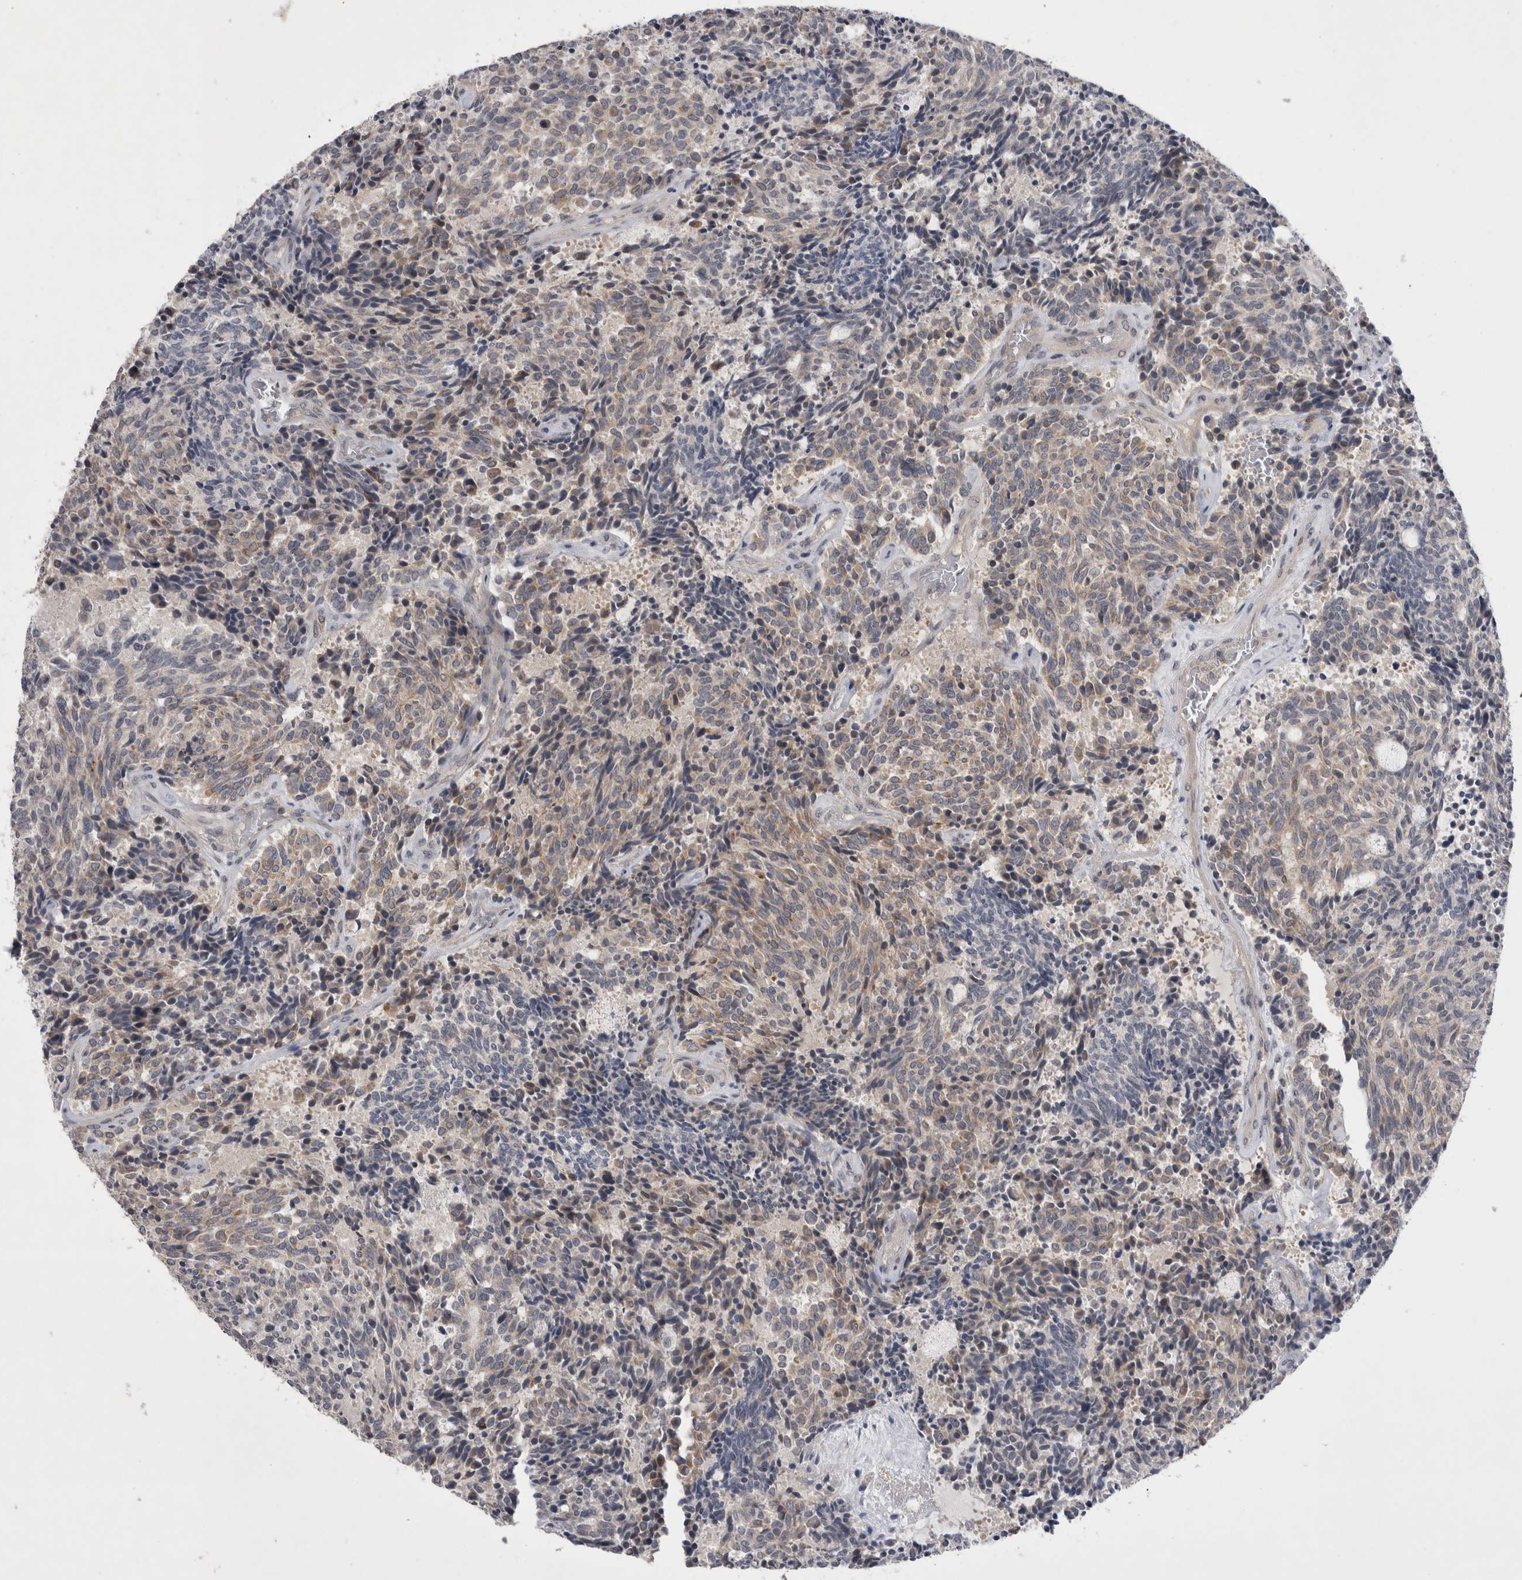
{"staining": {"intensity": "weak", "quantity": ">75%", "location": "cytoplasmic/membranous"}, "tissue": "carcinoid", "cell_type": "Tumor cells", "image_type": "cancer", "snomed": [{"axis": "morphology", "description": "Carcinoid, malignant, NOS"}, {"axis": "topography", "description": "Pancreas"}], "caption": "The immunohistochemical stain shows weak cytoplasmic/membranous expression in tumor cells of carcinoid tissue.", "gene": "NFATC2", "patient": {"sex": "female", "age": 54}}